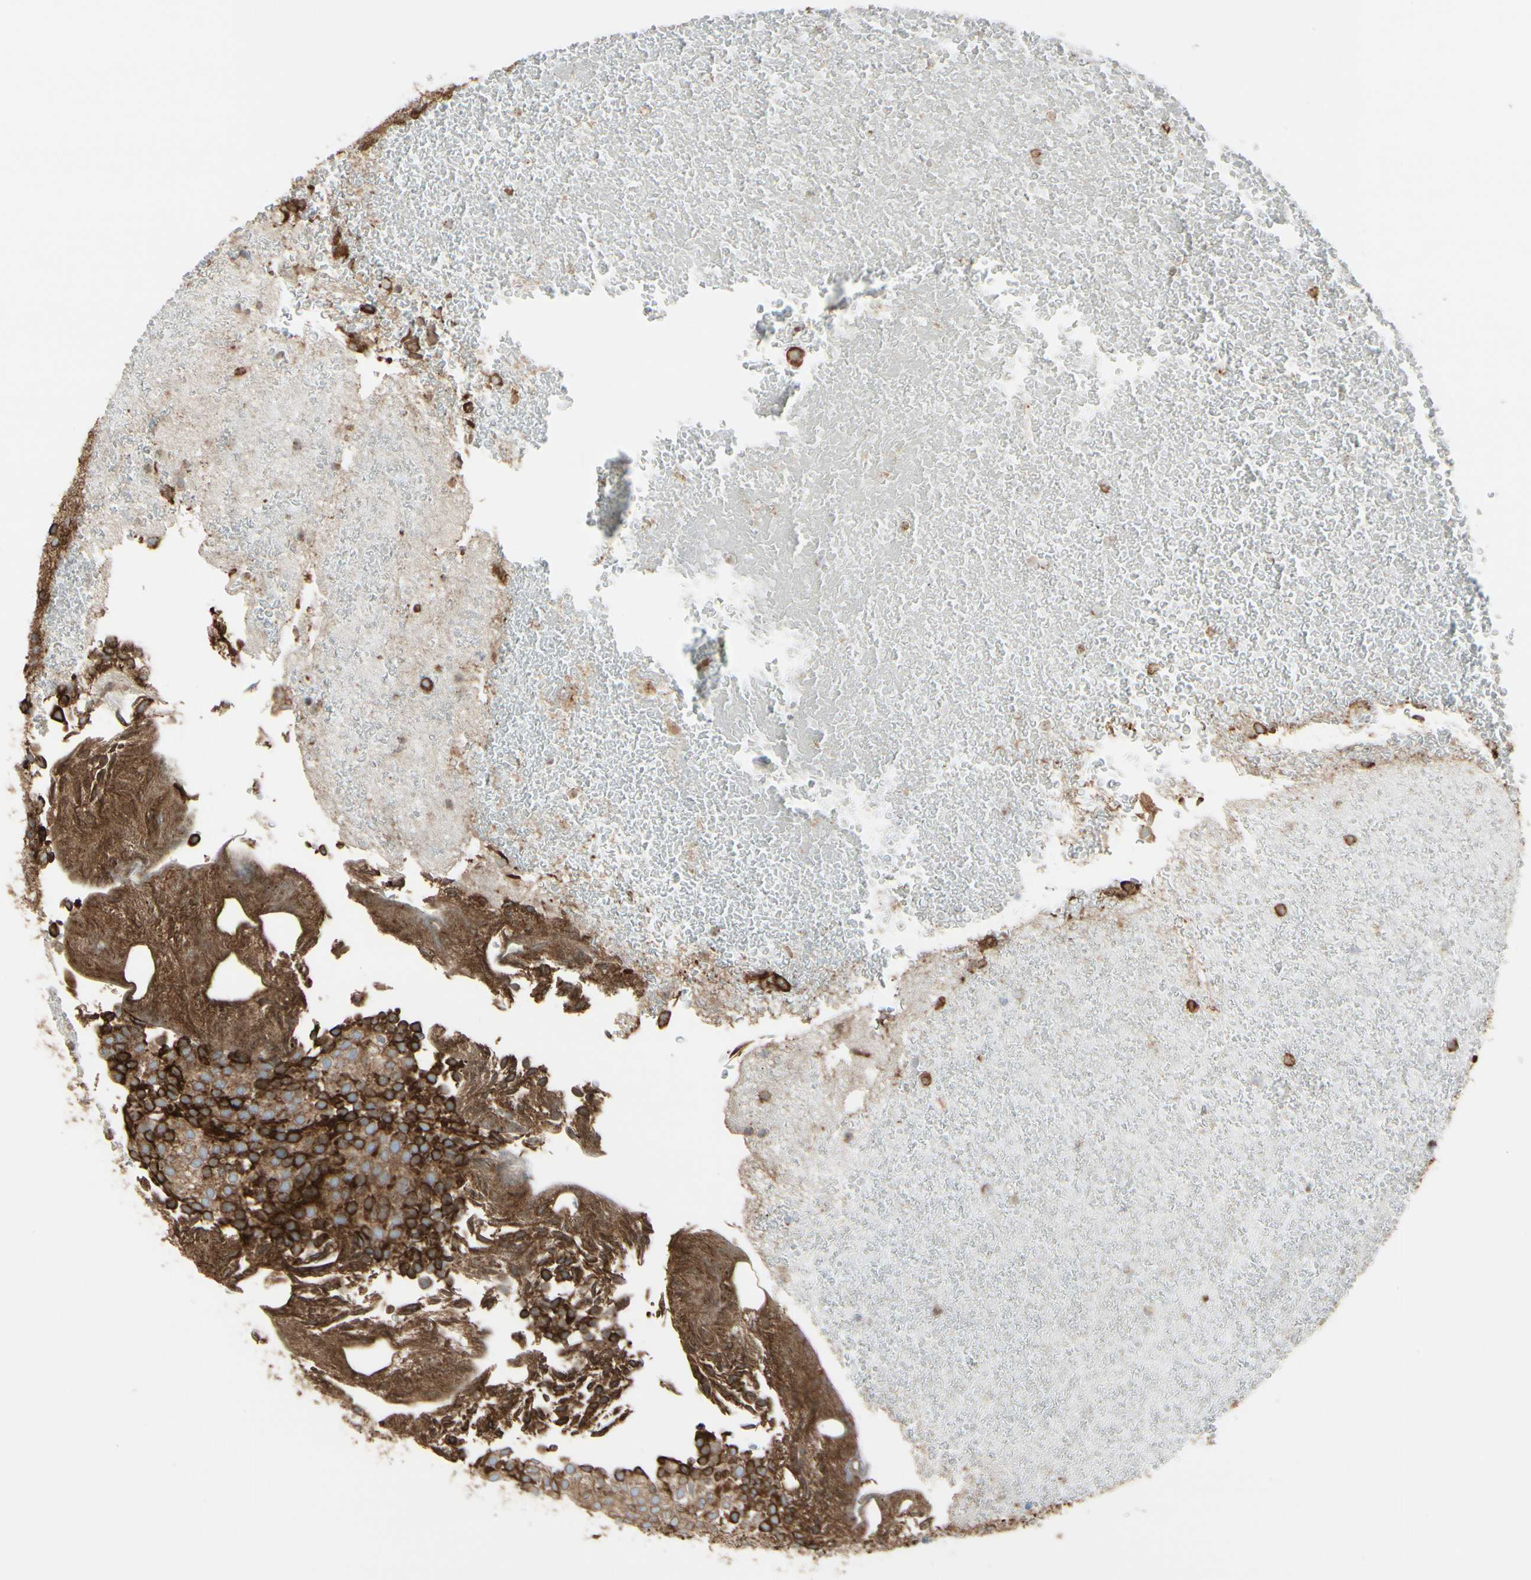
{"staining": {"intensity": "strong", "quantity": ">75%", "location": "cytoplasmic/membranous"}, "tissue": "urothelial cancer", "cell_type": "Tumor cells", "image_type": "cancer", "snomed": [{"axis": "morphology", "description": "Urothelial carcinoma, Low grade"}, {"axis": "topography", "description": "Urinary bladder"}], "caption": "This histopathology image reveals urothelial cancer stained with IHC to label a protein in brown. The cytoplasmic/membranous of tumor cells show strong positivity for the protein. Nuclei are counter-stained blue.", "gene": "RRBP1", "patient": {"sex": "male", "age": 78}}